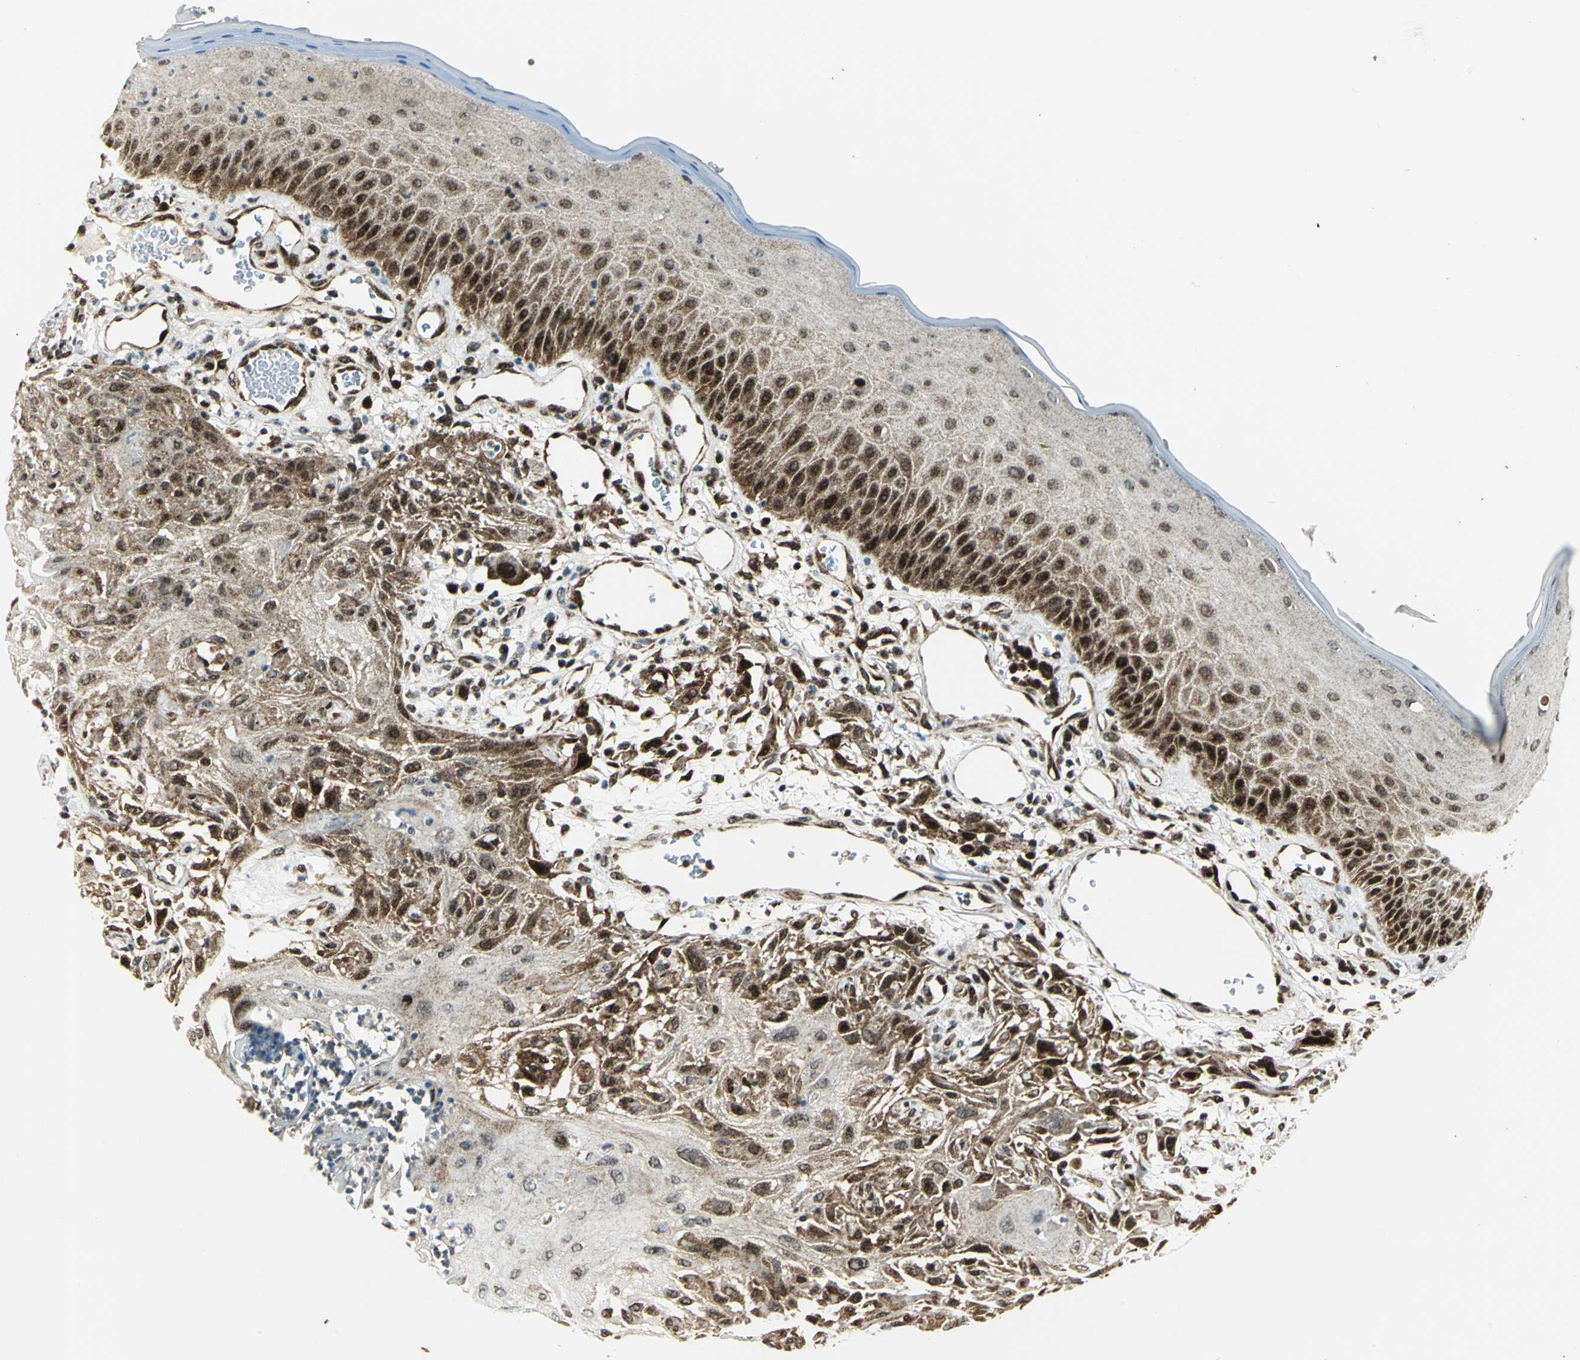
{"staining": {"intensity": "moderate", "quantity": ">75%", "location": "cytoplasmic/membranous,nuclear"}, "tissue": "skin cancer", "cell_type": "Tumor cells", "image_type": "cancer", "snomed": [{"axis": "morphology", "description": "Squamous cell carcinoma, NOS"}, {"axis": "topography", "description": "Skin"}], "caption": "The image exhibits staining of skin cancer, revealing moderate cytoplasmic/membranous and nuclear protein staining (brown color) within tumor cells. (Brightfield microscopy of DAB IHC at high magnification).", "gene": "COPS5", "patient": {"sex": "female", "age": 59}}